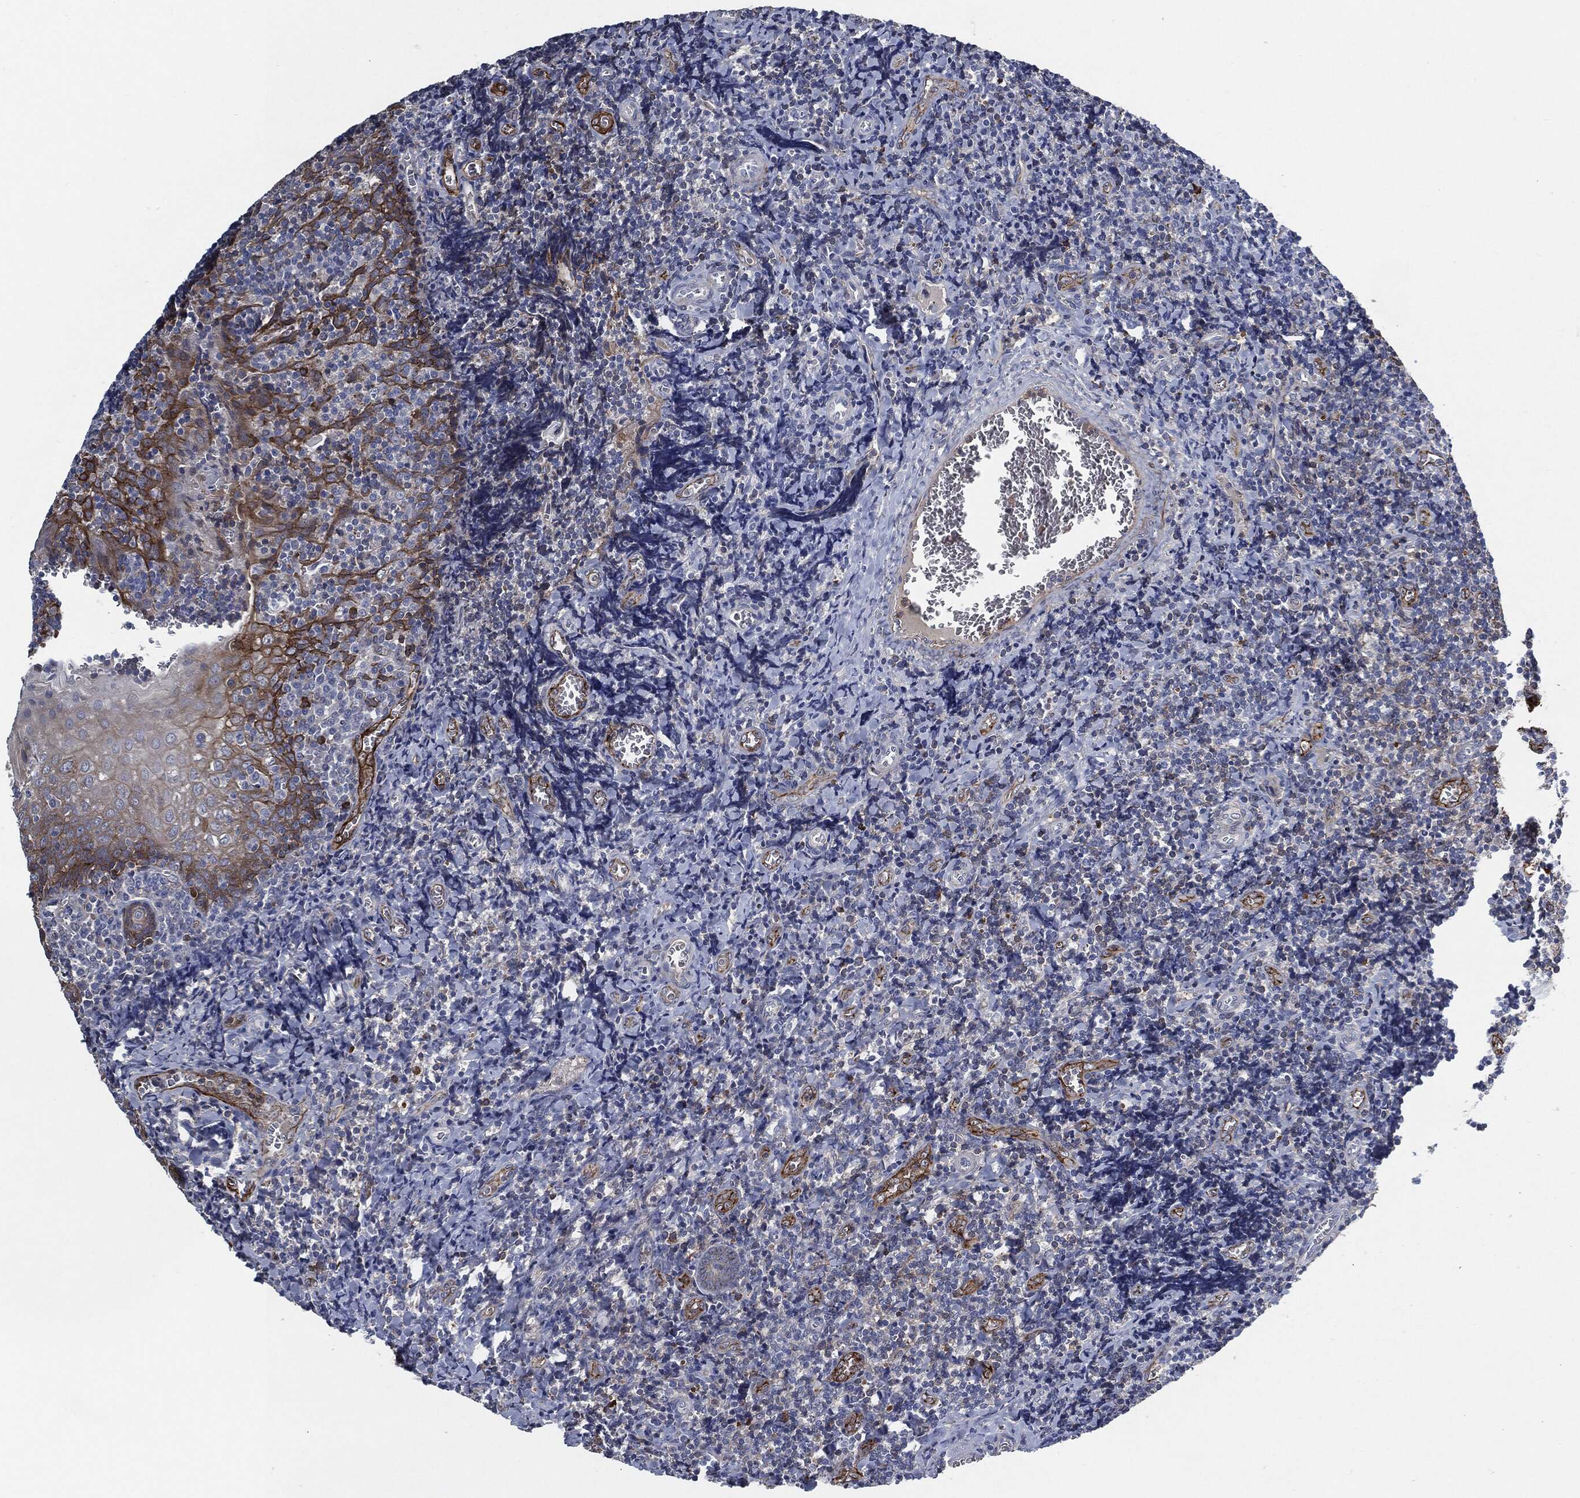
{"staining": {"intensity": "strong", "quantity": "<25%", "location": "cytoplasmic/membranous"}, "tissue": "tonsil", "cell_type": "Germinal center cells", "image_type": "normal", "snomed": [{"axis": "morphology", "description": "Normal tissue, NOS"}, {"axis": "morphology", "description": "Inflammation, NOS"}, {"axis": "topography", "description": "Tonsil"}], "caption": "A high-resolution histopathology image shows IHC staining of benign tonsil, which shows strong cytoplasmic/membranous staining in about <25% of germinal center cells.", "gene": "SVIL", "patient": {"sex": "female", "age": 31}}